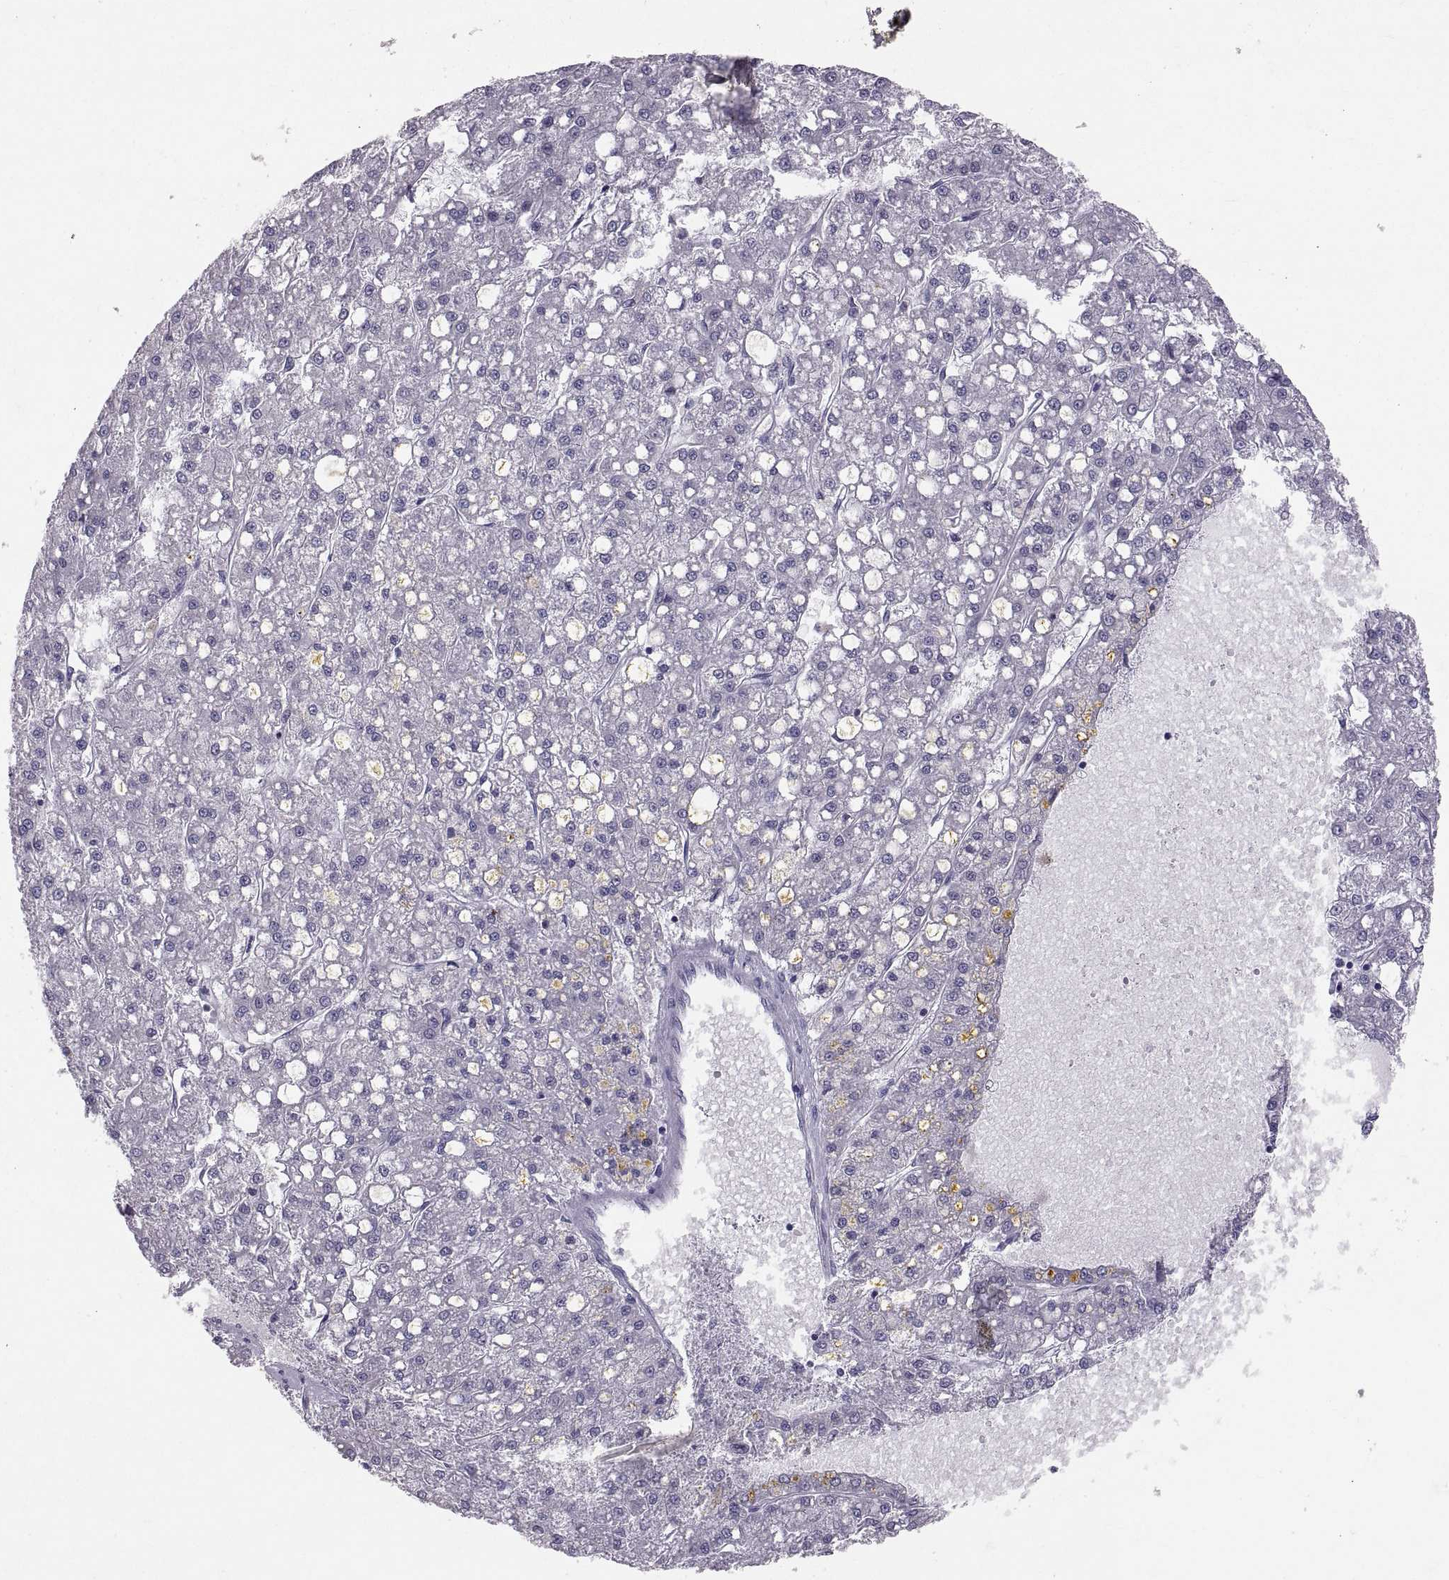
{"staining": {"intensity": "negative", "quantity": "none", "location": "none"}, "tissue": "liver cancer", "cell_type": "Tumor cells", "image_type": "cancer", "snomed": [{"axis": "morphology", "description": "Carcinoma, Hepatocellular, NOS"}, {"axis": "topography", "description": "Liver"}], "caption": "Immunohistochemistry of human liver cancer (hepatocellular carcinoma) reveals no staining in tumor cells.", "gene": "PTN", "patient": {"sex": "male", "age": 67}}